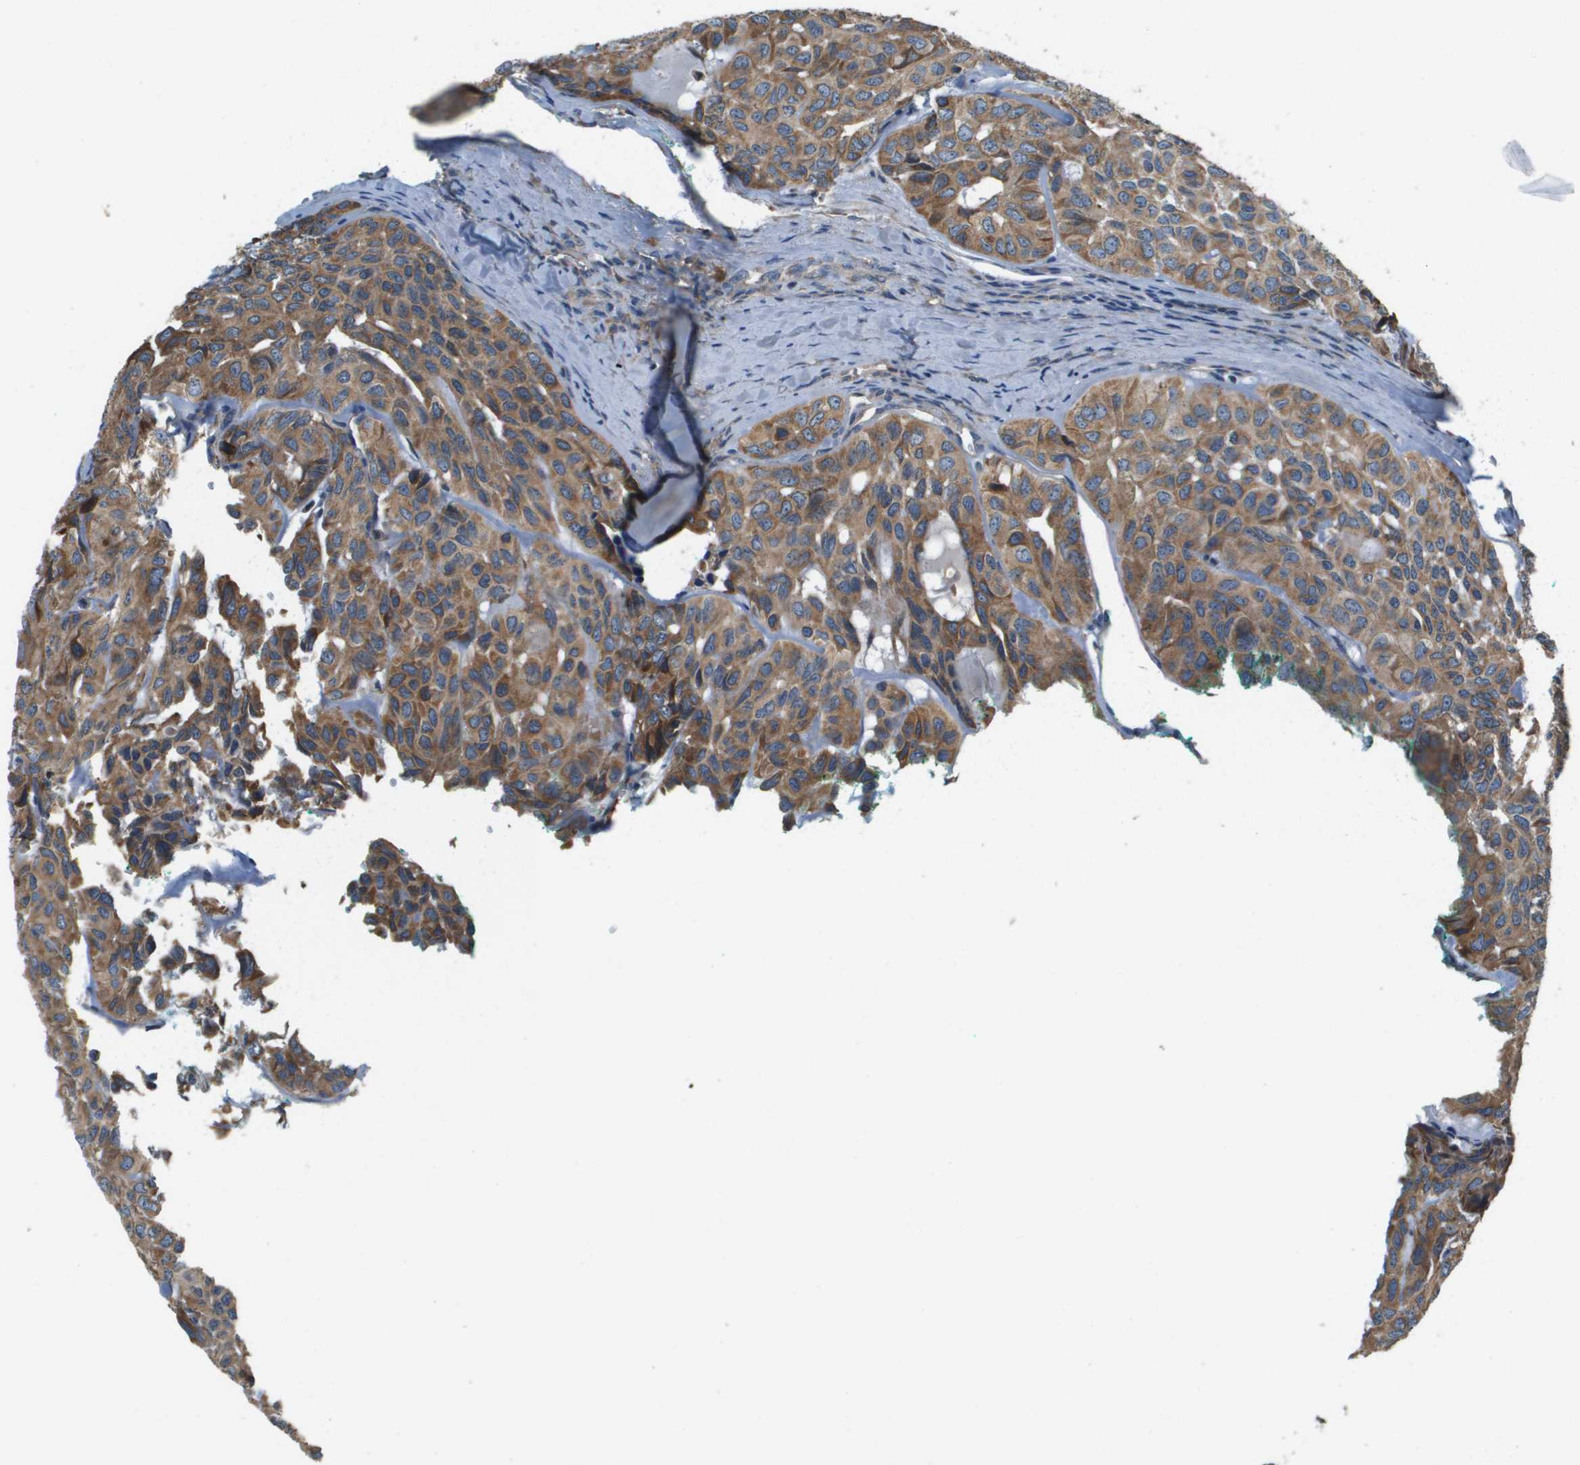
{"staining": {"intensity": "moderate", "quantity": ">75%", "location": "cytoplasmic/membranous"}, "tissue": "head and neck cancer", "cell_type": "Tumor cells", "image_type": "cancer", "snomed": [{"axis": "morphology", "description": "Adenocarcinoma, NOS"}, {"axis": "topography", "description": "Salivary gland, NOS"}, {"axis": "topography", "description": "Head-Neck"}], "caption": "Adenocarcinoma (head and neck) was stained to show a protein in brown. There is medium levels of moderate cytoplasmic/membranous expression in about >75% of tumor cells. (DAB (3,3'-diaminobenzidine) IHC, brown staining for protein, blue staining for nuclei).", "gene": "SAMSN1", "patient": {"sex": "female", "age": 76}}